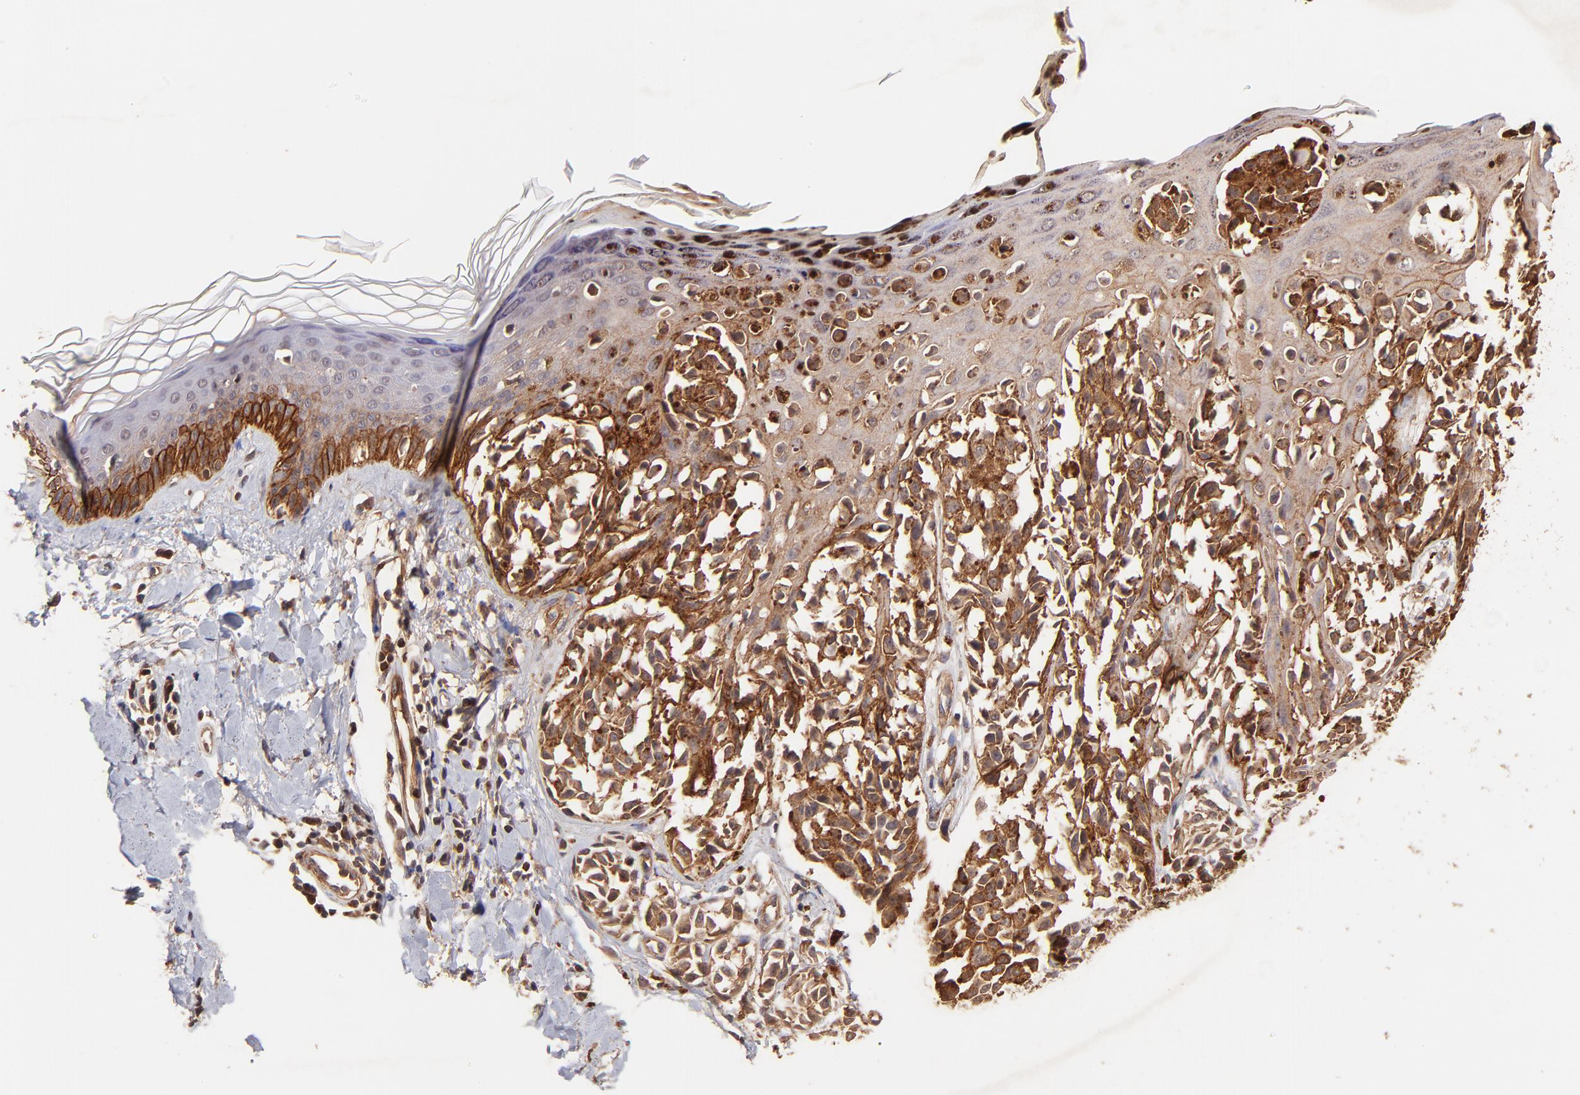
{"staining": {"intensity": "strong", "quantity": ">75%", "location": "cytoplasmic/membranous"}, "tissue": "melanoma", "cell_type": "Tumor cells", "image_type": "cancer", "snomed": [{"axis": "morphology", "description": "Malignant melanoma, NOS"}, {"axis": "topography", "description": "Skin"}], "caption": "Protein expression by immunohistochemistry (IHC) shows strong cytoplasmic/membranous expression in about >75% of tumor cells in malignant melanoma.", "gene": "ITGB1", "patient": {"sex": "female", "age": 38}}